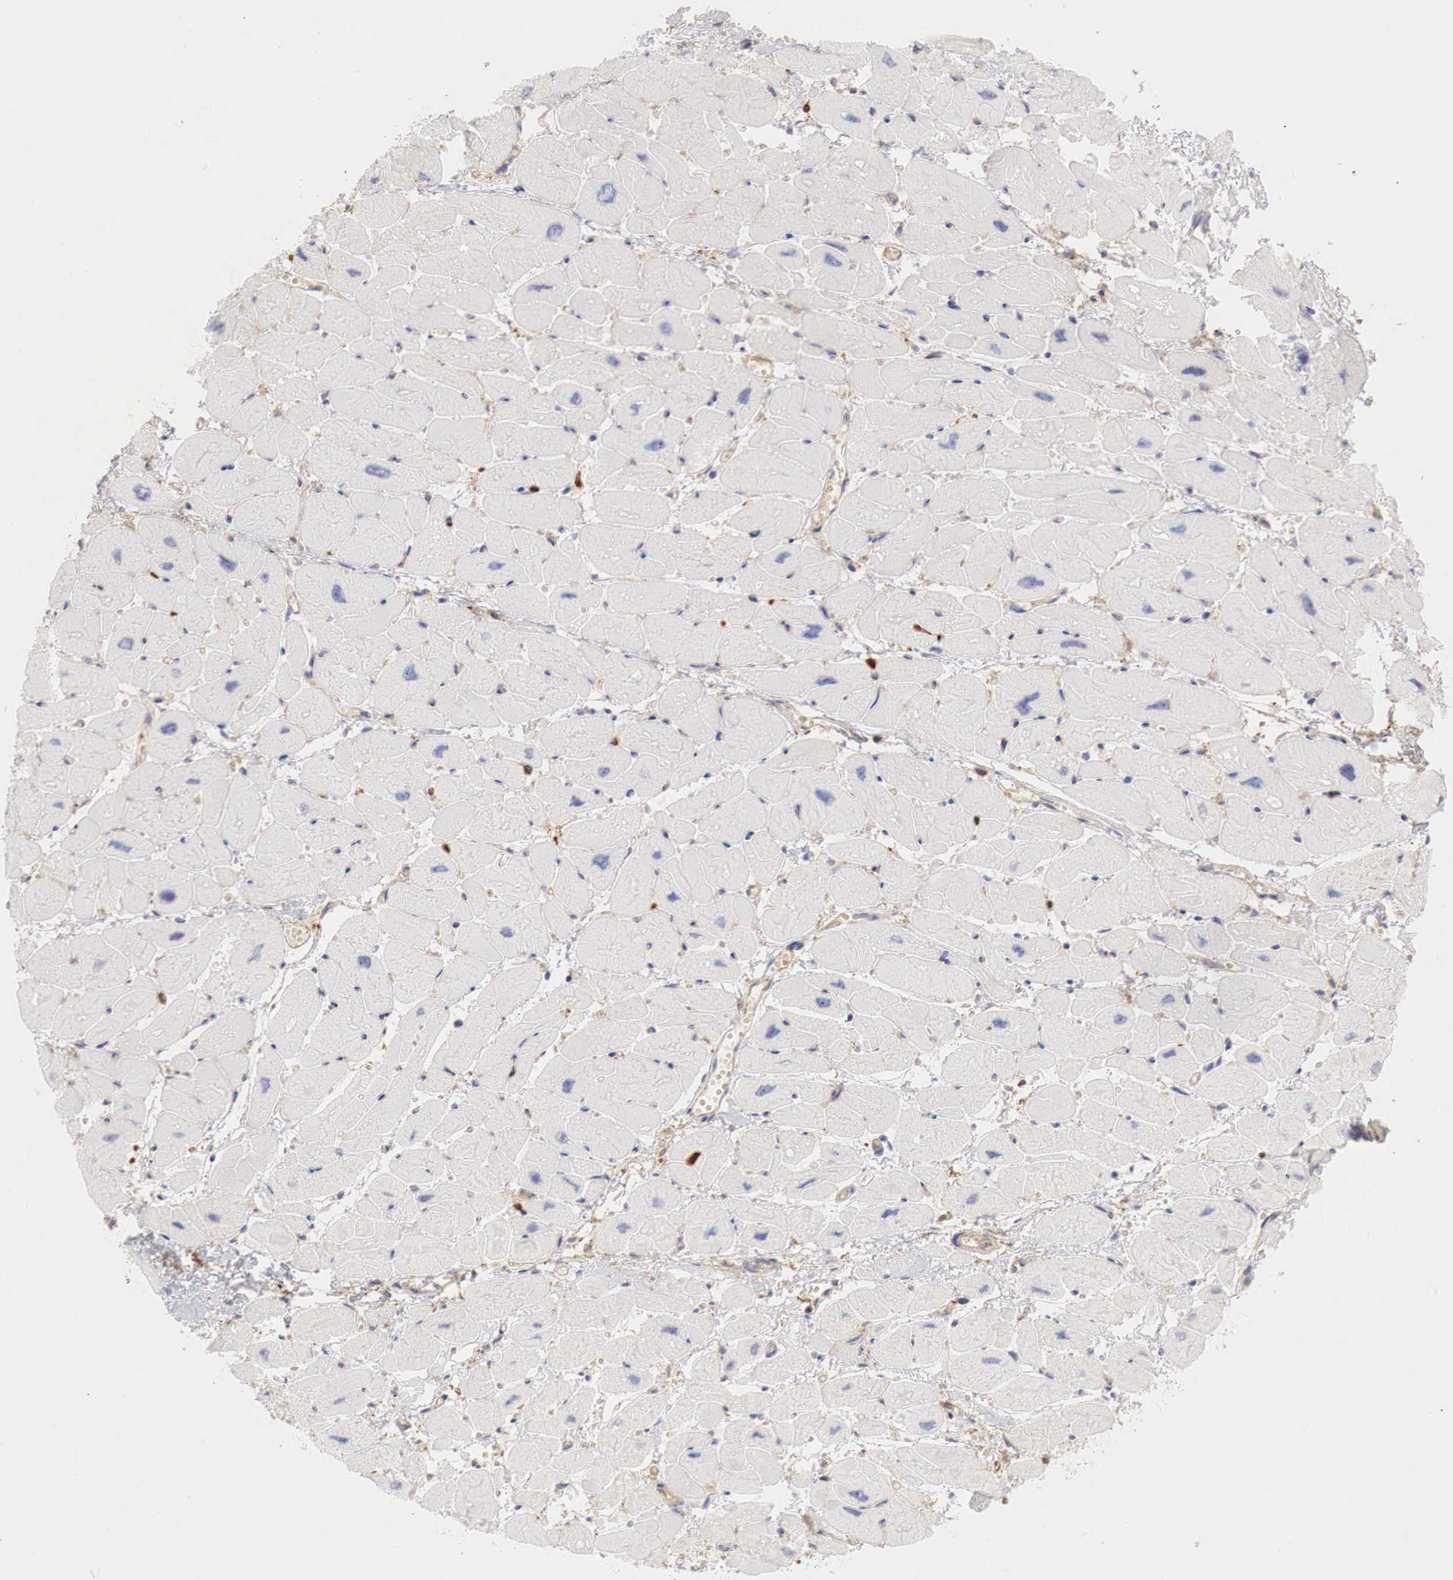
{"staining": {"intensity": "negative", "quantity": "none", "location": "none"}, "tissue": "heart muscle", "cell_type": "Cardiomyocytes", "image_type": "normal", "snomed": [{"axis": "morphology", "description": "Normal tissue, NOS"}, {"axis": "topography", "description": "Heart"}], "caption": "Immunohistochemistry (IHC) histopathology image of benign heart muscle: human heart muscle stained with DAB (3,3'-diaminobenzidine) shows no significant protein expression in cardiomyocytes.", "gene": "G6PD", "patient": {"sex": "female", "age": 54}}